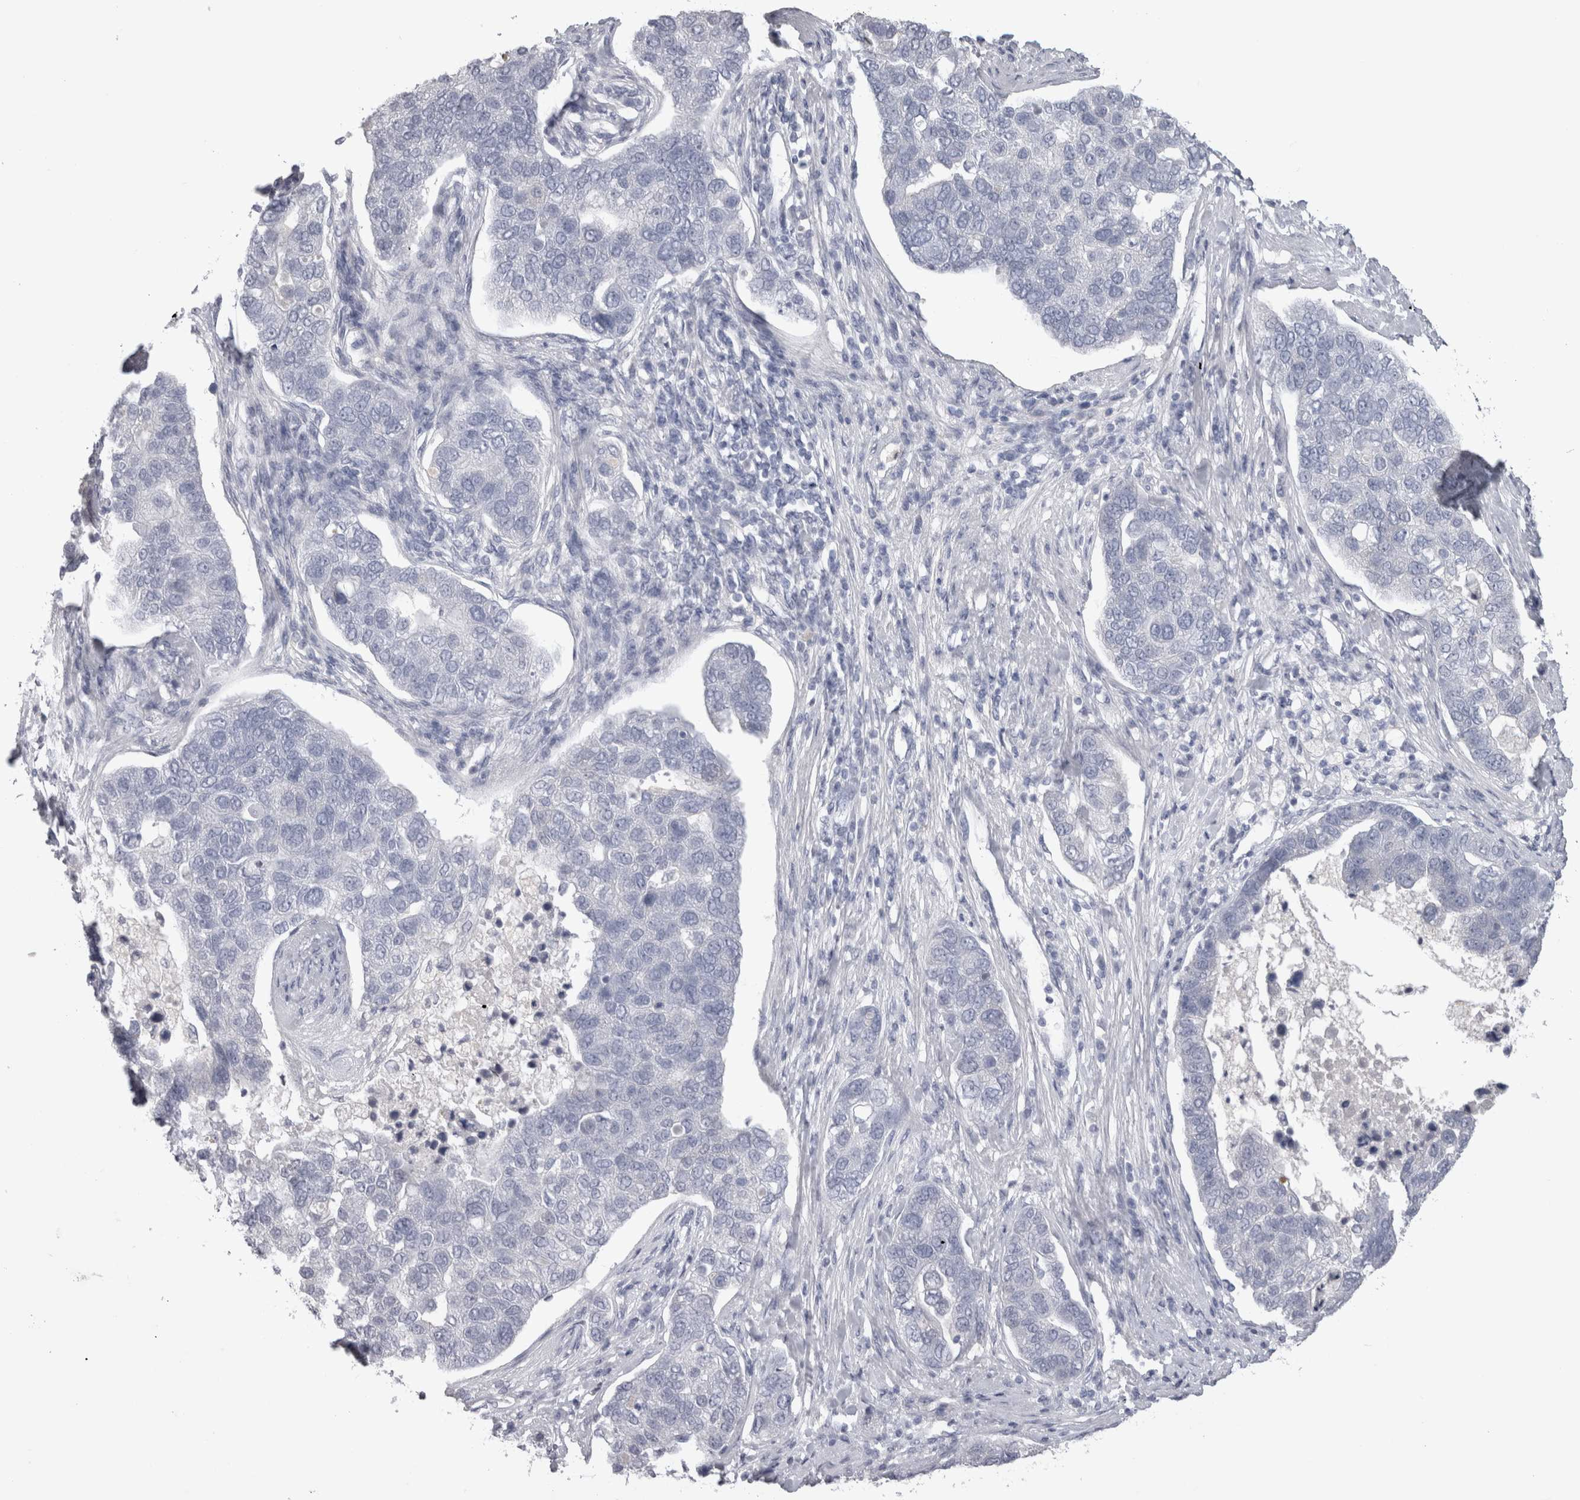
{"staining": {"intensity": "negative", "quantity": "none", "location": "none"}, "tissue": "pancreatic cancer", "cell_type": "Tumor cells", "image_type": "cancer", "snomed": [{"axis": "morphology", "description": "Adenocarcinoma, NOS"}, {"axis": "topography", "description": "Pancreas"}], "caption": "An IHC histopathology image of pancreatic adenocarcinoma is shown. There is no staining in tumor cells of pancreatic adenocarcinoma.", "gene": "ADAM2", "patient": {"sex": "female", "age": 61}}